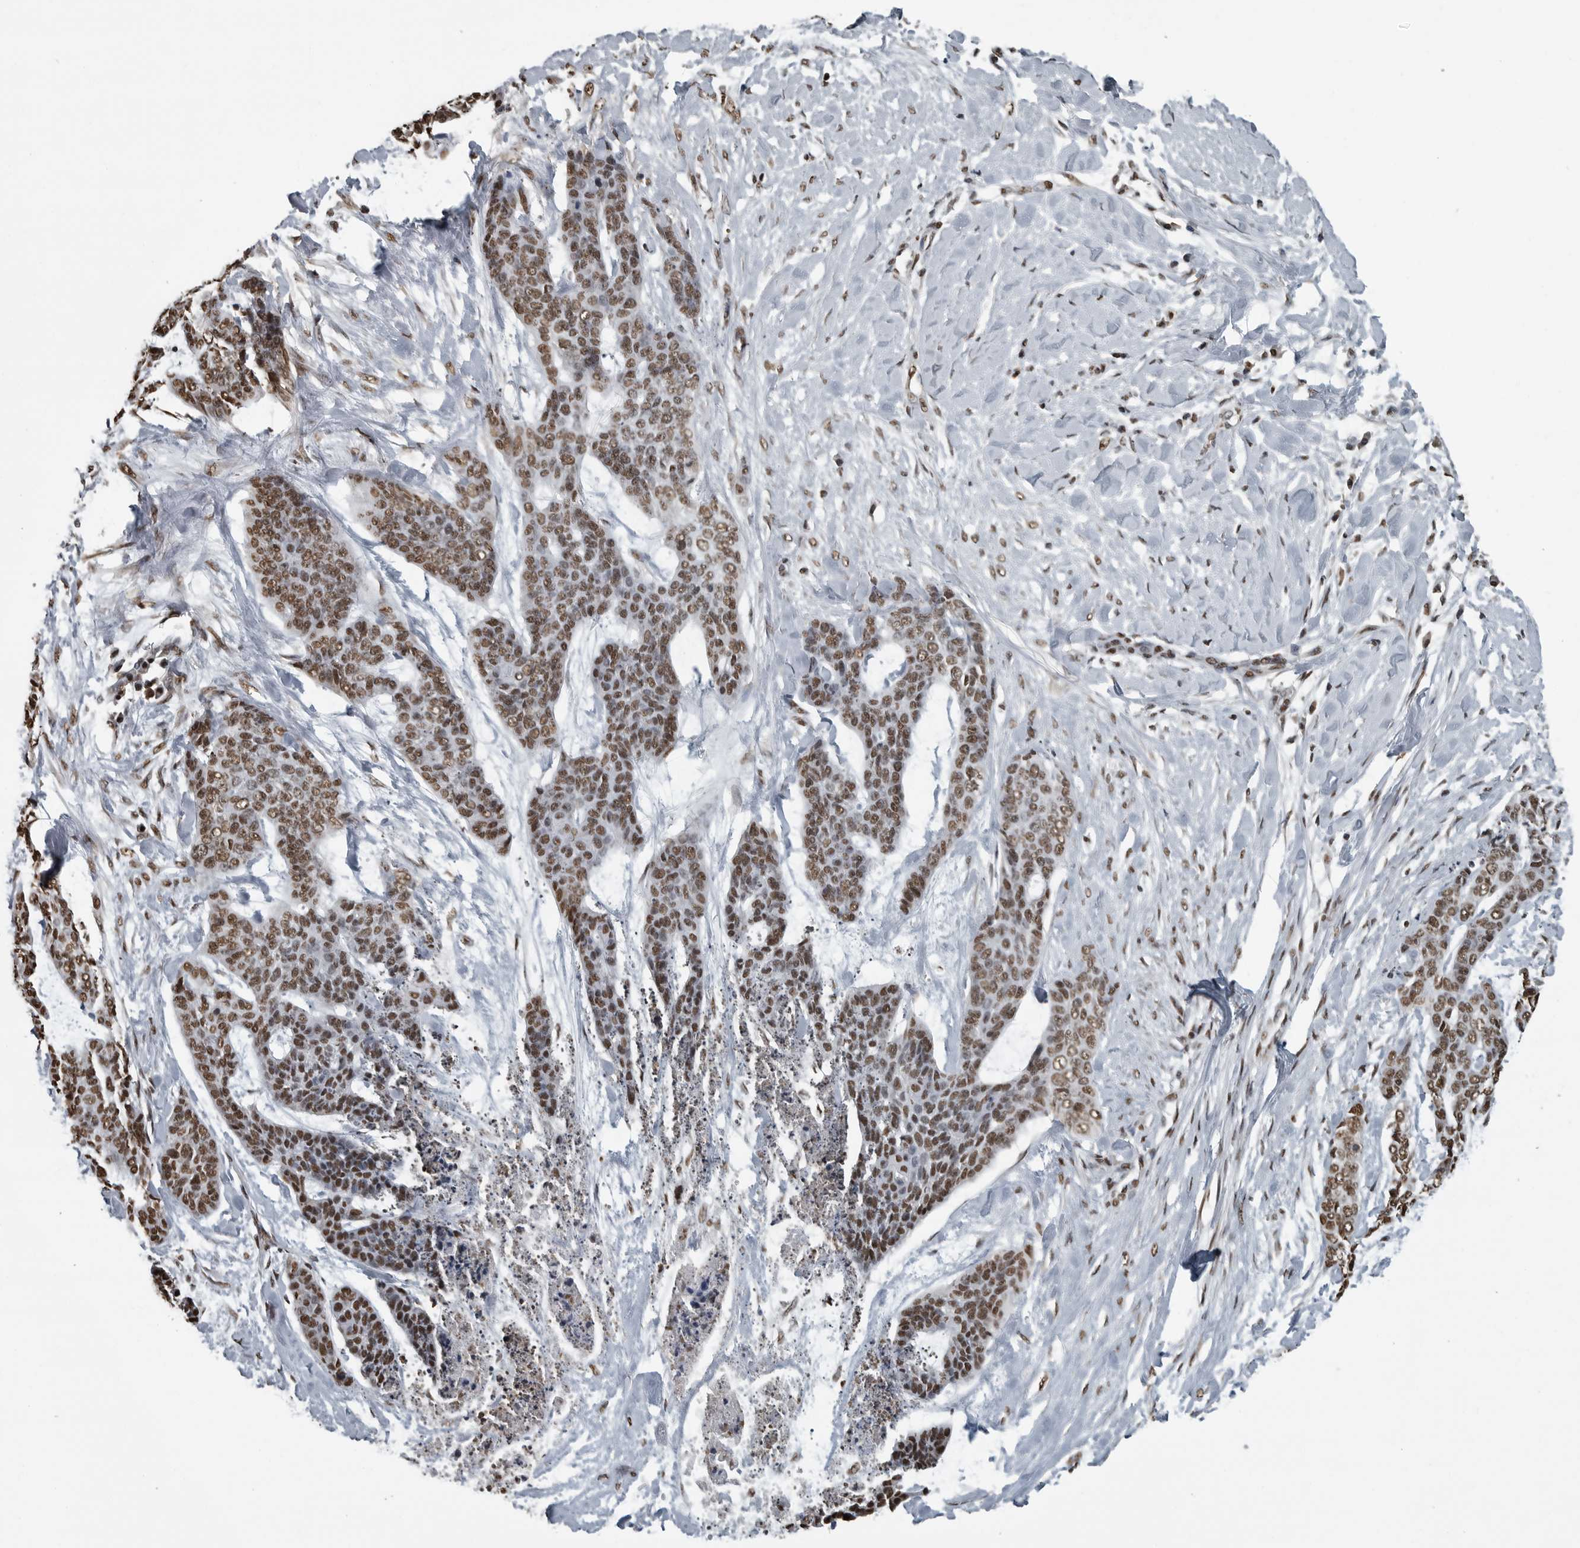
{"staining": {"intensity": "moderate", "quantity": ">75%", "location": "nuclear"}, "tissue": "skin cancer", "cell_type": "Tumor cells", "image_type": "cancer", "snomed": [{"axis": "morphology", "description": "Basal cell carcinoma"}, {"axis": "topography", "description": "Skin"}], "caption": "Protein expression analysis of human basal cell carcinoma (skin) reveals moderate nuclear positivity in about >75% of tumor cells. (DAB = brown stain, brightfield microscopy at high magnification).", "gene": "TGS1", "patient": {"sex": "female", "age": 64}}